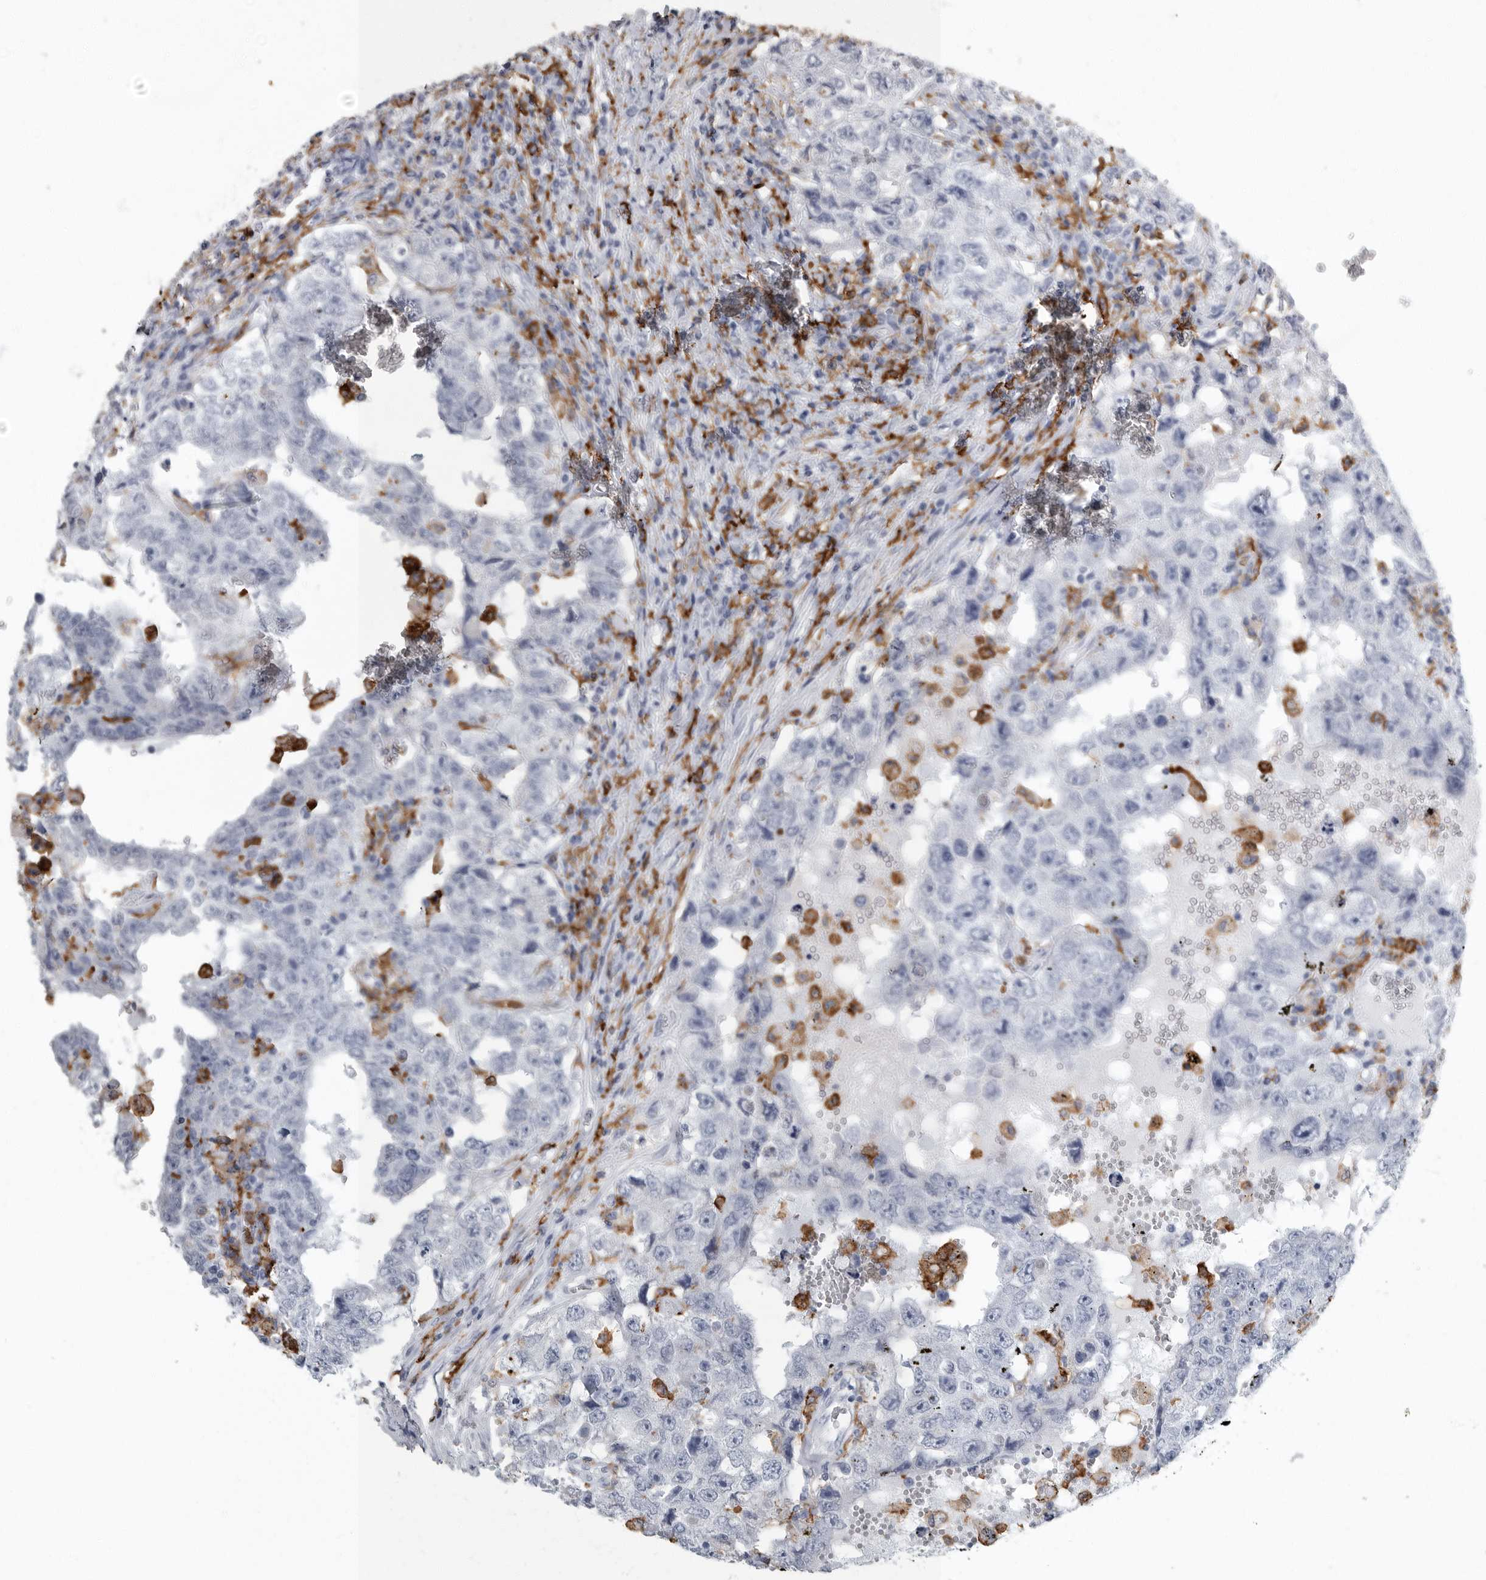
{"staining": {"intensity": "negative", "quantity": "none", "location": "none"}, "tissue": "testis cancer", "cell_type": "Tumor cells", "image_type": "cancer", "snomed": [{"axis": "morphology", "description": "Carcinoma, Embryonal, NOS"}, {"axis": "topography", "description": "Testis"}], "caption": "Tumor cells show no significant protein positivity in testis embryonal carcinoma.", "gene": "FCER1G", "patient": {"sex": "male", "age": 26}}